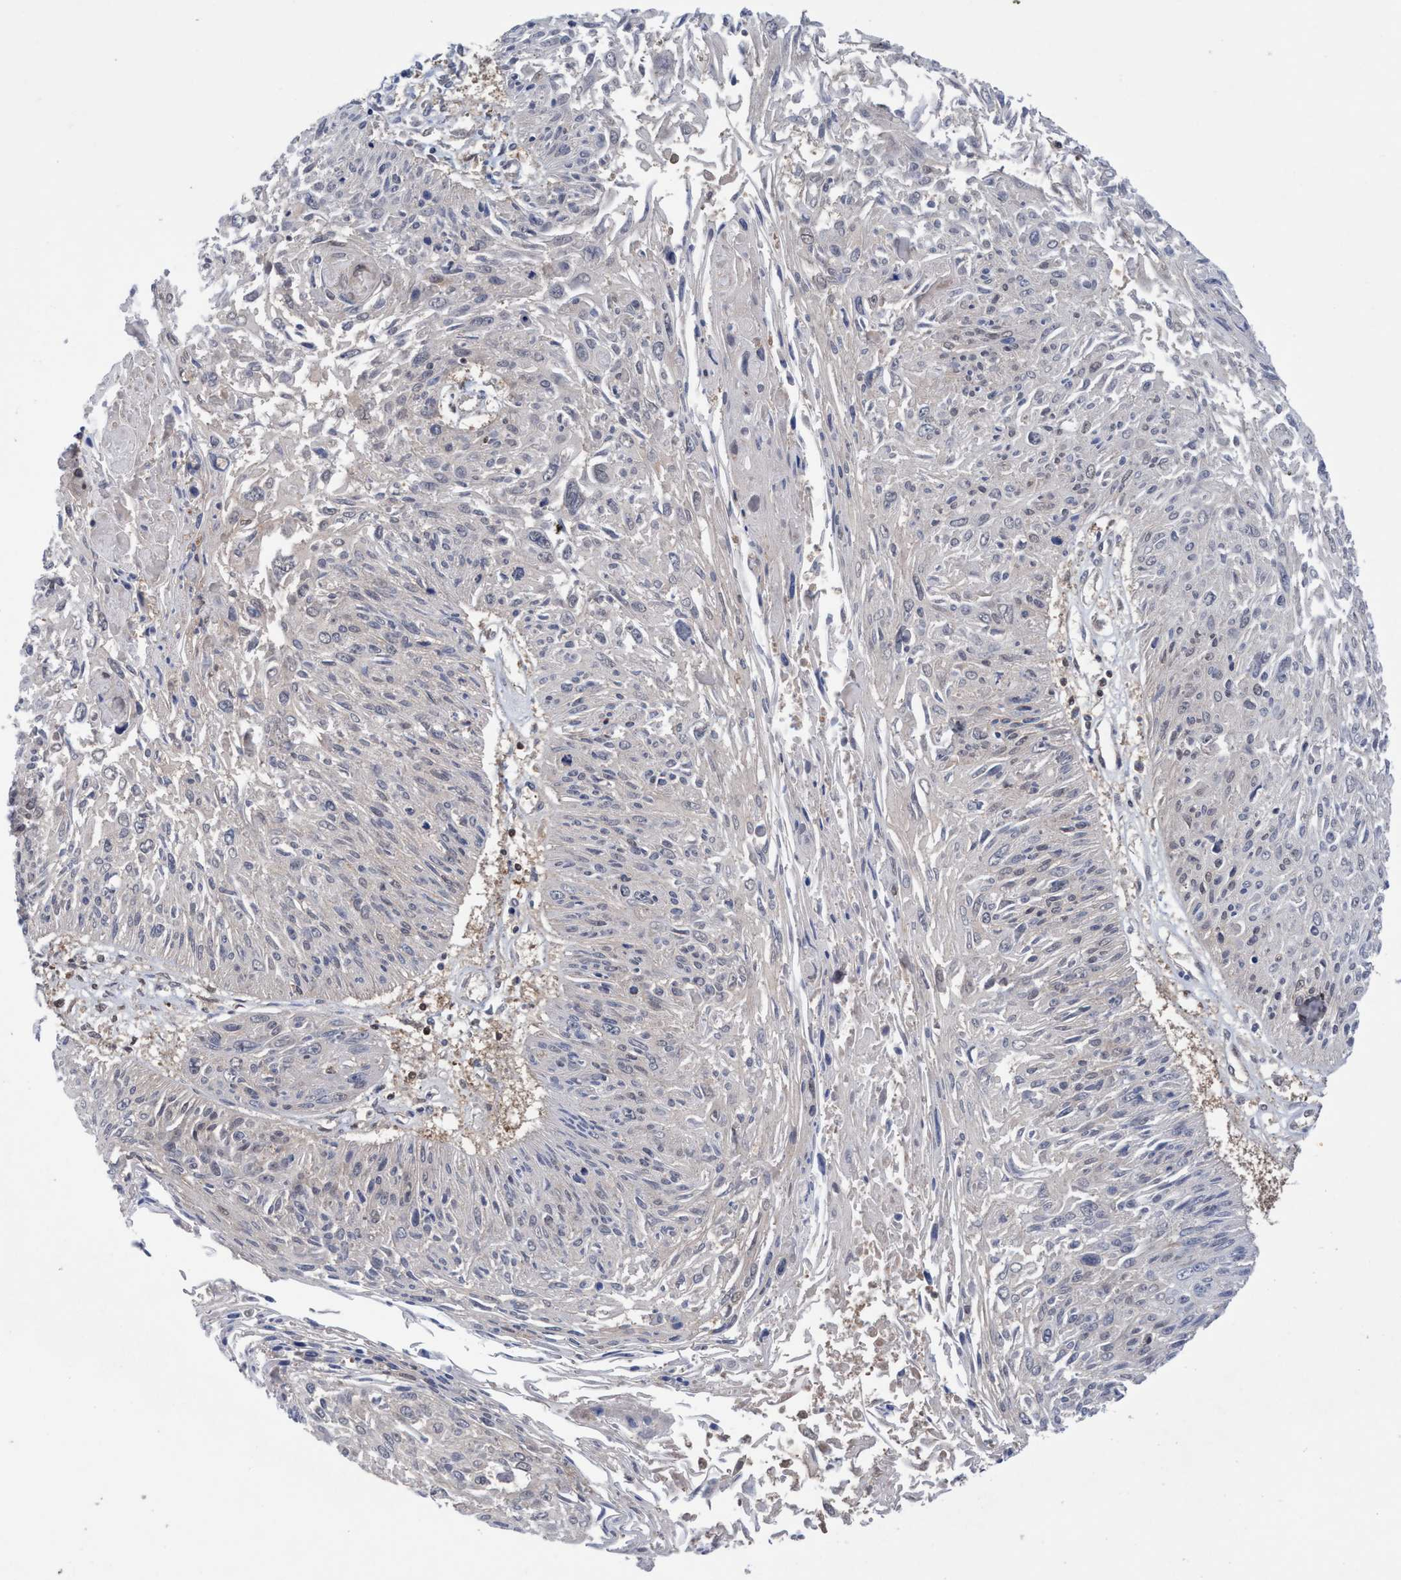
{"staining": {"intensity": "negative", "quantity": "none", "location": "none"}, "tissue": "cervical cancer", "cell_type": "Tumor cells", "image_type": "cancer", "snomed": [{"axis": "morphology", "description": "Squamous cell carcinoma, NOS"}, {"axis": "topography", "description": "Cervix"}], "caption": "The IHC image has no significant staining in tumor cells of cervical cancer tissue.", "gene": "GLOD4", "patient": {"sex": "female", "age": 51}}